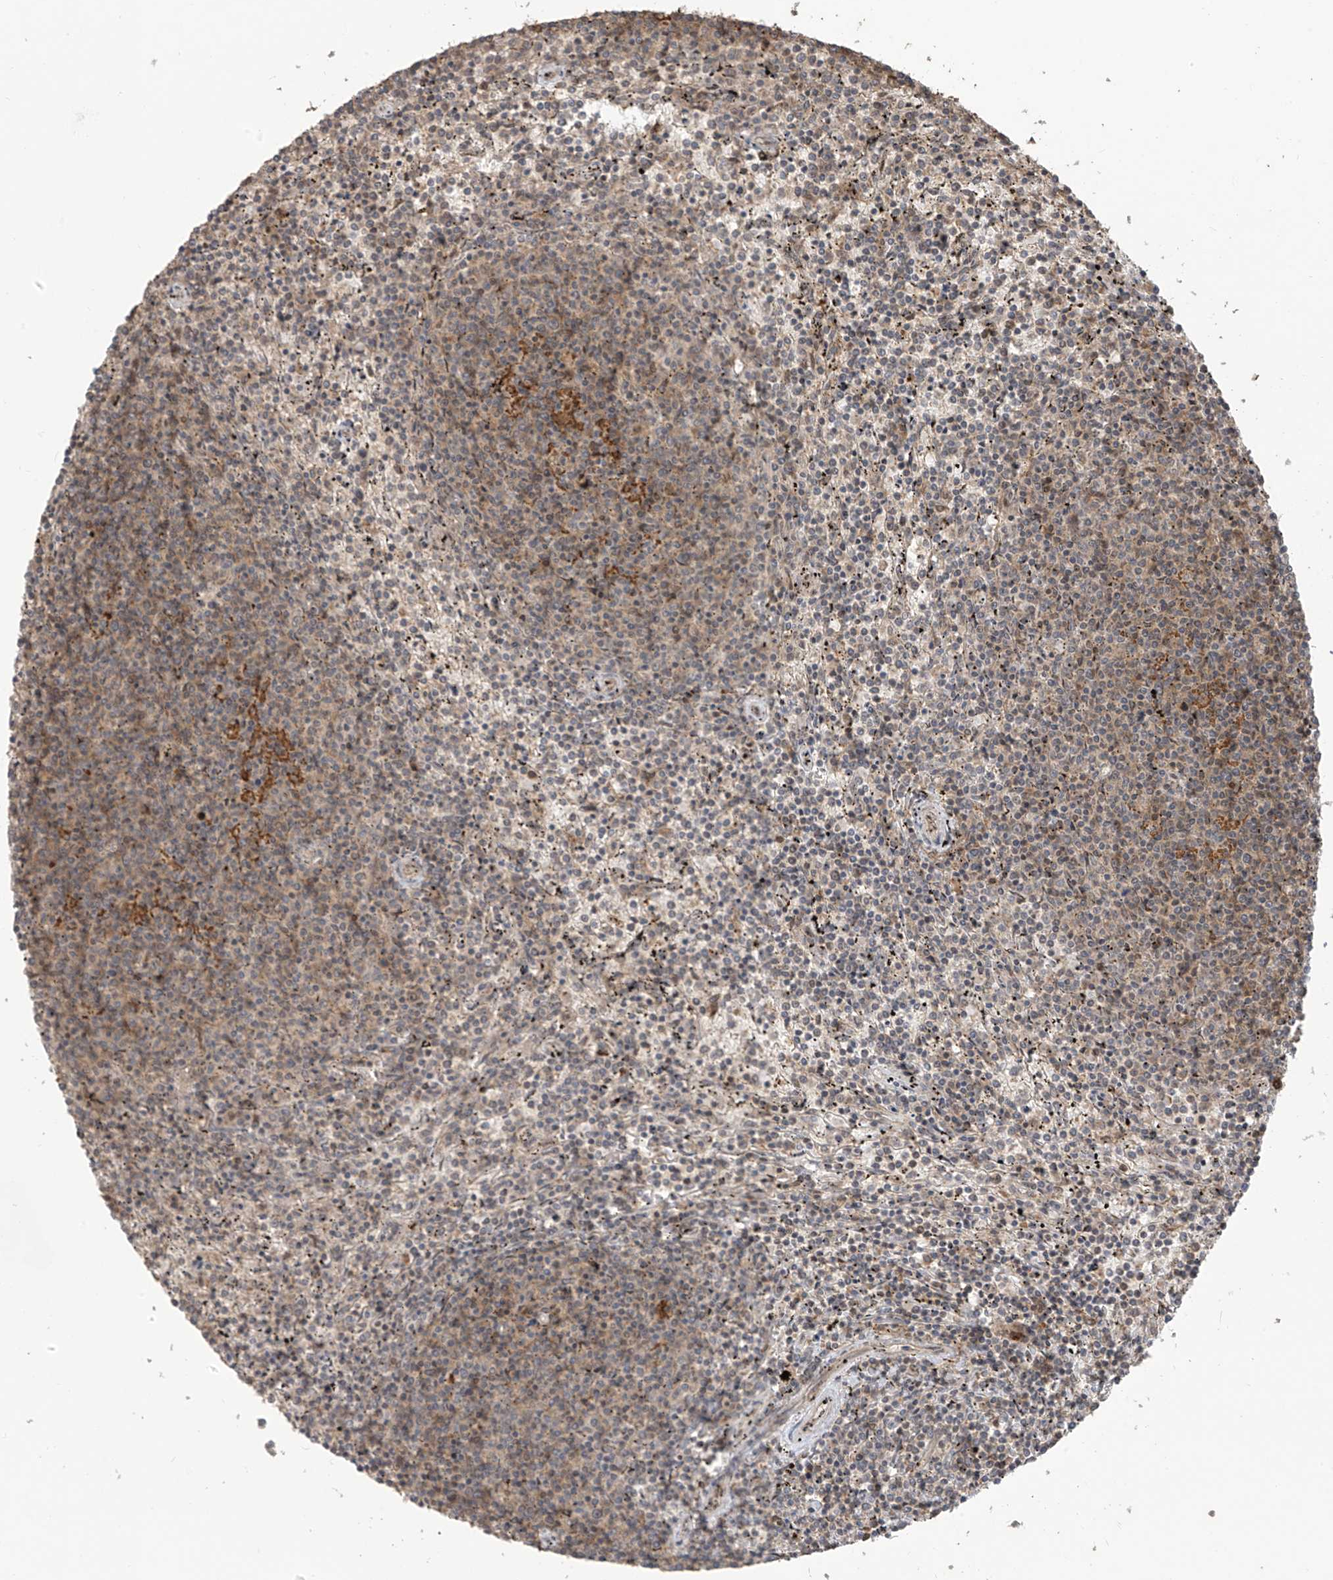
{"staining": {"intensity": "weak", "quantity": "25%-75%", "location": "cytoplasmic/membranous"}, "tissue": "lymphoma", "cell_type": "Tumor cells", "image_type": "cancer", "snomed": [{"axis": "morphology", "description": "Malignant lymphoma, non-Hodgkin's type, Low grade"}, {"axis": "topography", "description": "Spleen"}], "caption": "Protein staining by immunohistochemistry displays weak cytoplasmic/membranous positivity in about 25%-75% of tumor cells in lymphoma.", "gene": "CARF", "patient": {"sex": "female", "age": 50}}